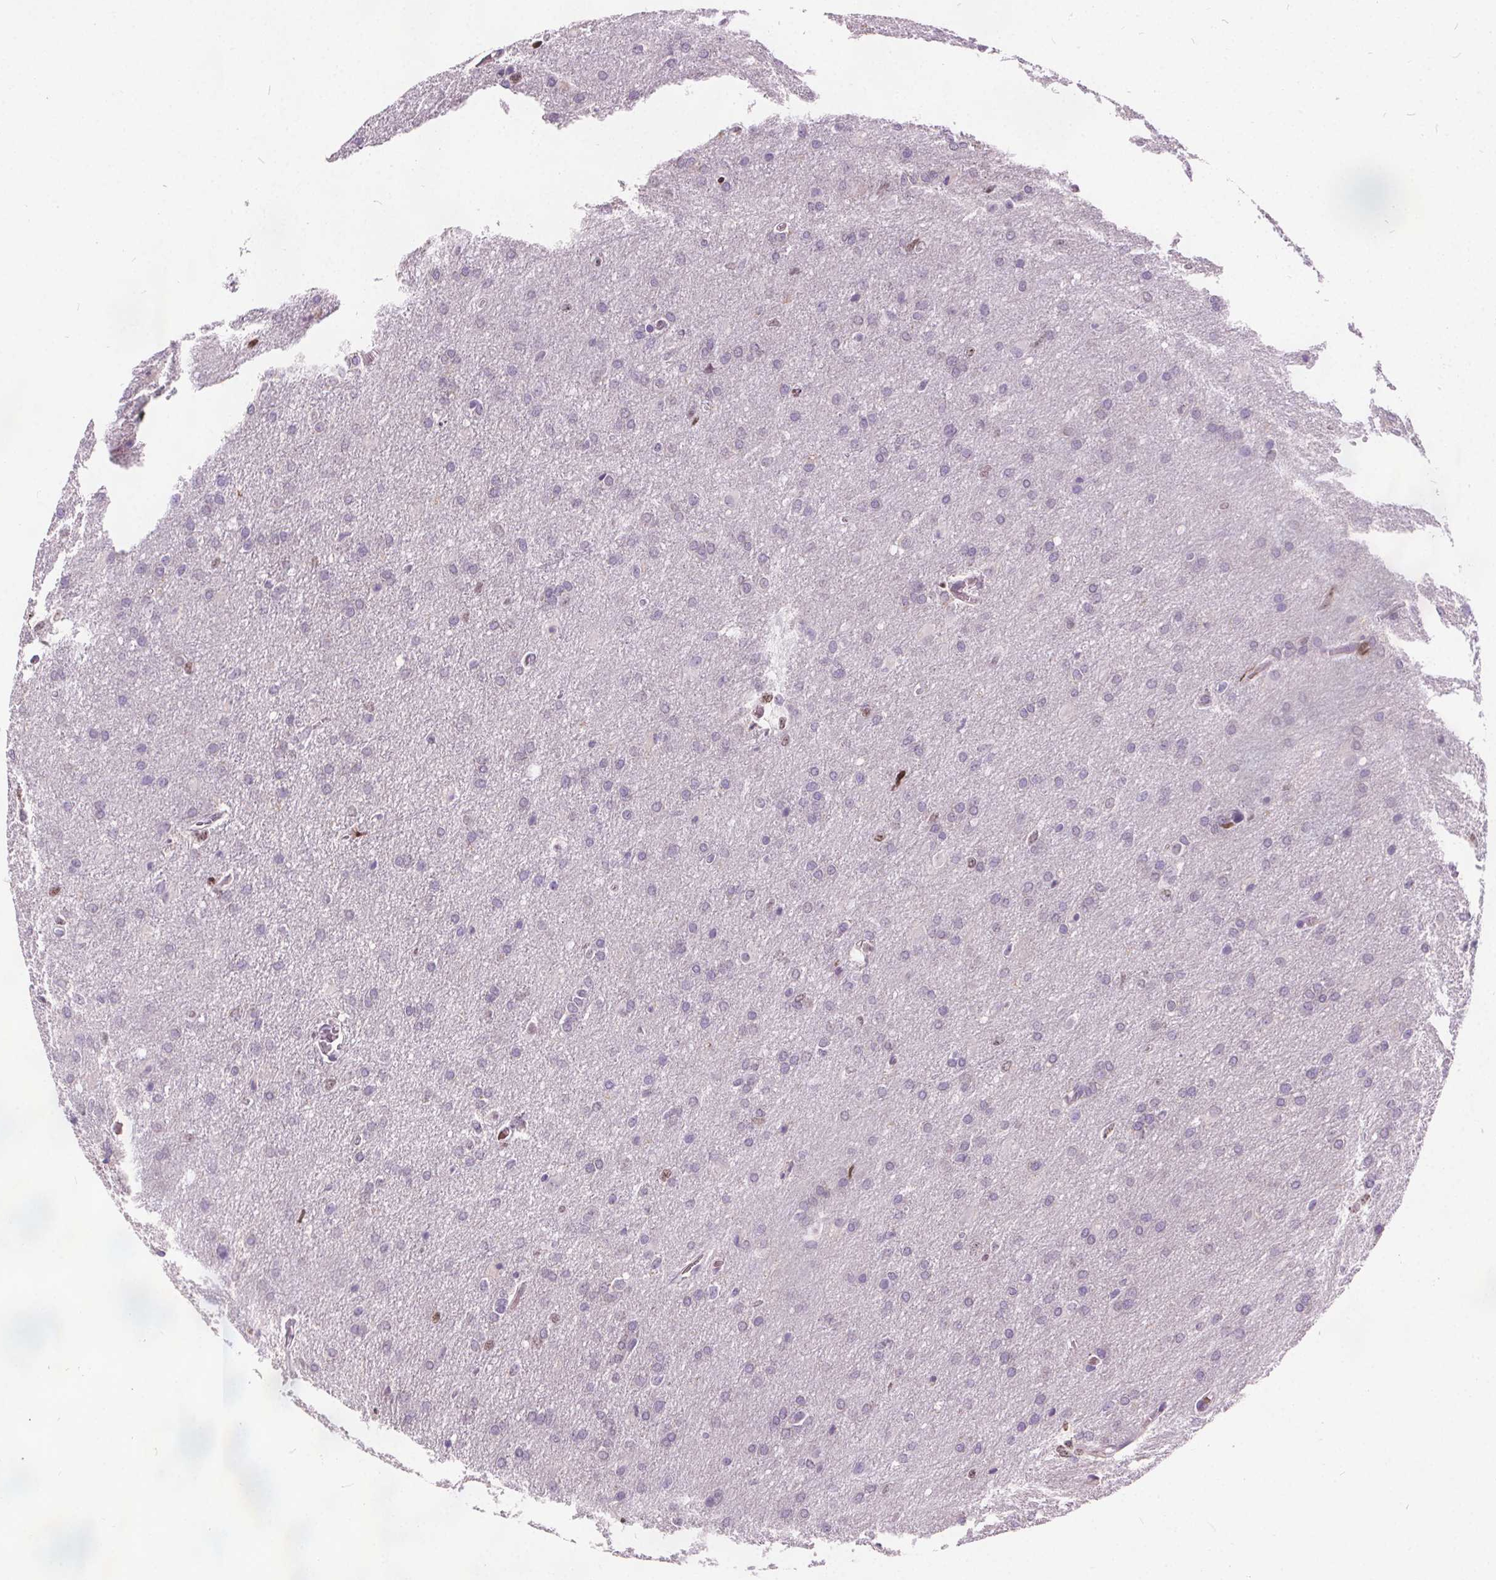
{"staining": {"intensity": "negative", "quantity": "none", "location": "none"}, "tissue": "glioma", "cell_type": "Tumor cells", "image_type": "cancer", "snomed": [{"axis": "morphology", "description": "Glioma, malignant, High grade"}, {"axis": "topography", "description": "Brain"}], "caption": "Protein analysis of glioma shows no significant staining in tumor cells.", "gene": "ISLR2", "patient": {"sex": "male", "age": 68}}